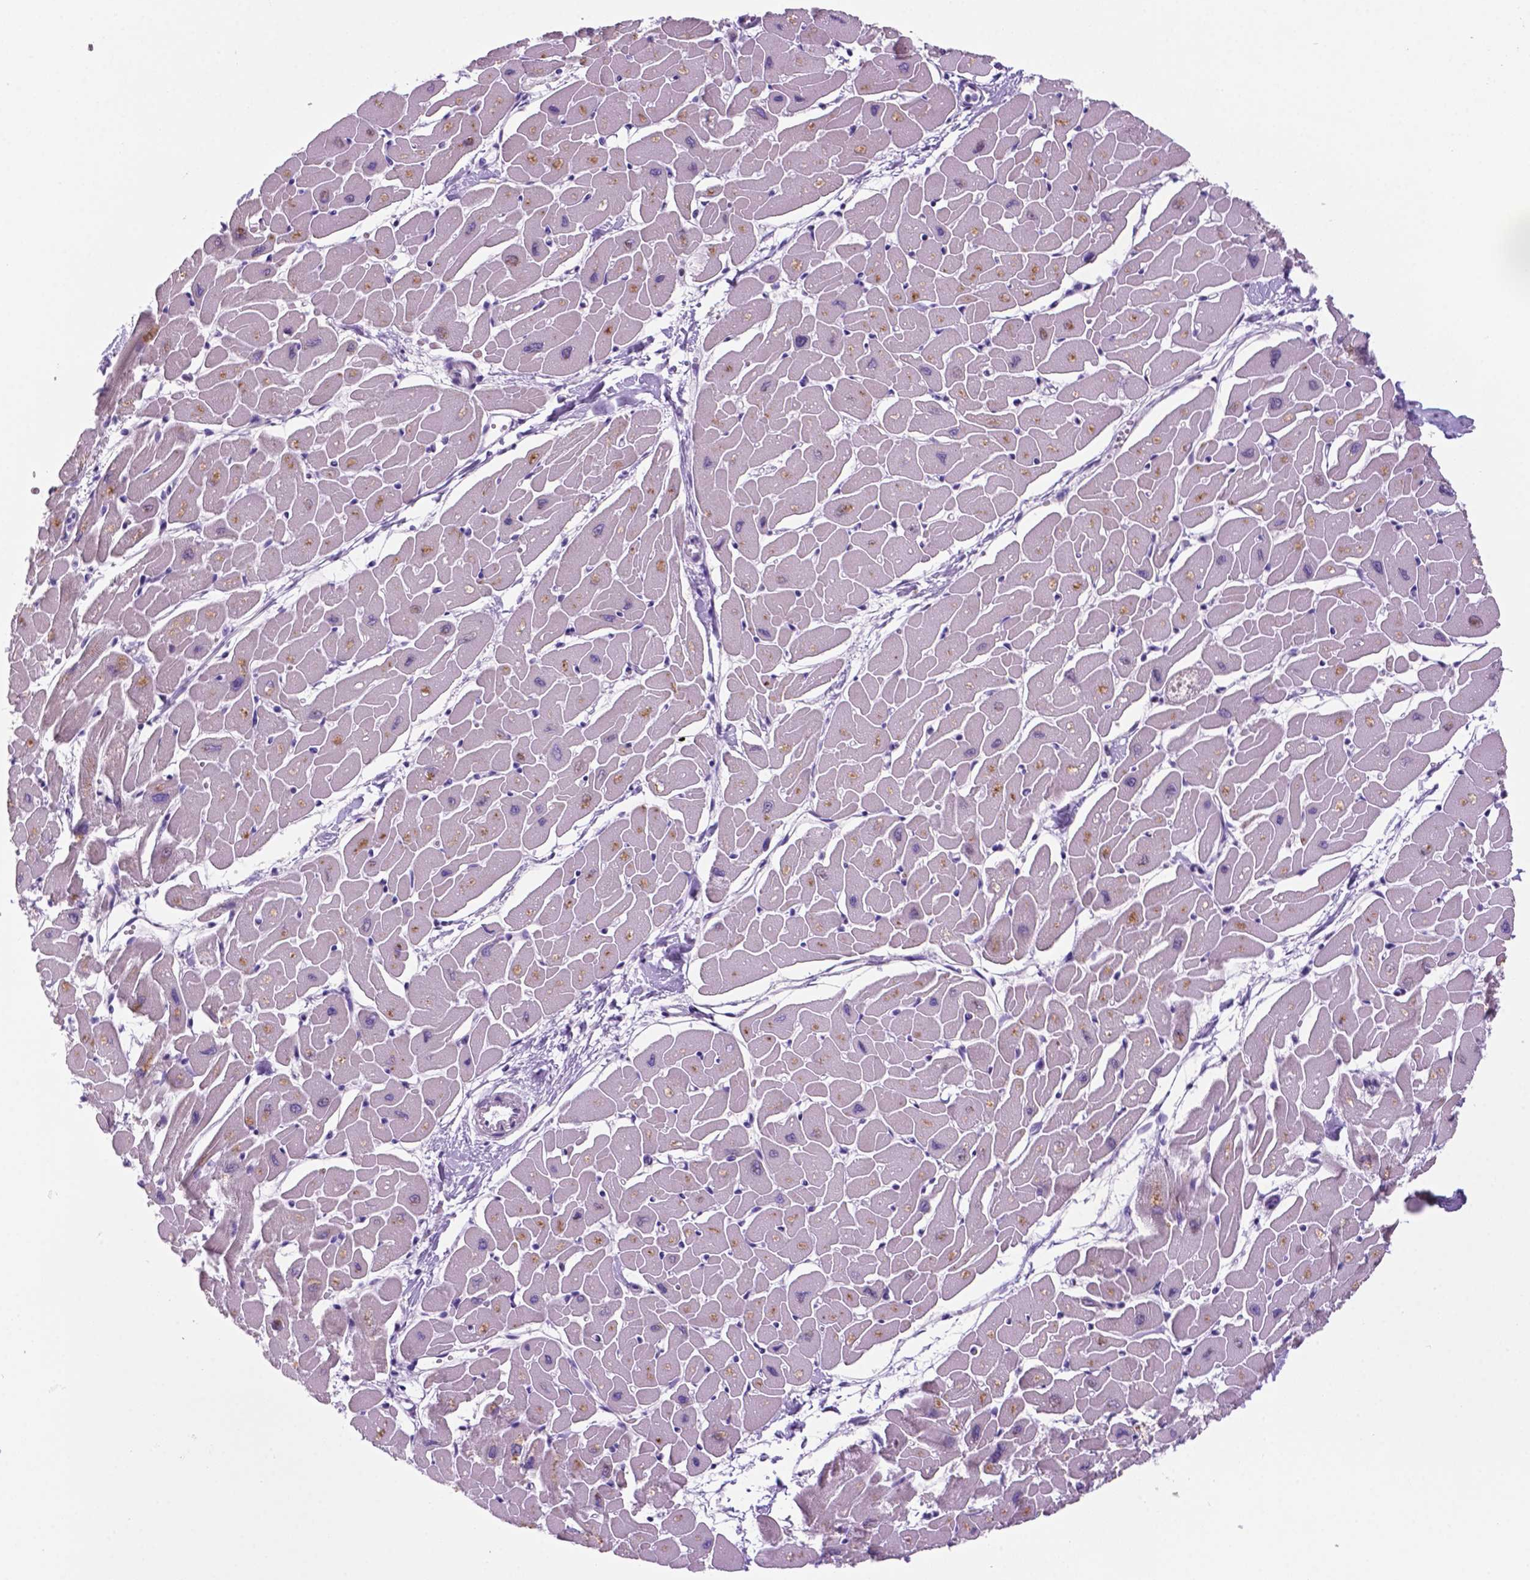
{"staining": {"intensity": "negative", "quantity": "none", "location": "none"}, "tissue": "heart muscle", "cell_type": "Cardiomyocytes", "image_type": "normal", "snomed": [{"axis": "morphology", "description": "Normal tissue, NOS"}, {"axis": "topography", "description": "Heart"}], "caption": "Immunohistochemistry (IHC) image of benign heart muscle stained for a protein (brown), which demonstrates no staining in cardiomyocytes. (Brightfield microscopy of DAB immunohistochemistry at high magnification).", "gene": "NCAPH2", "patient": {"sex": "male", "age": 57}}